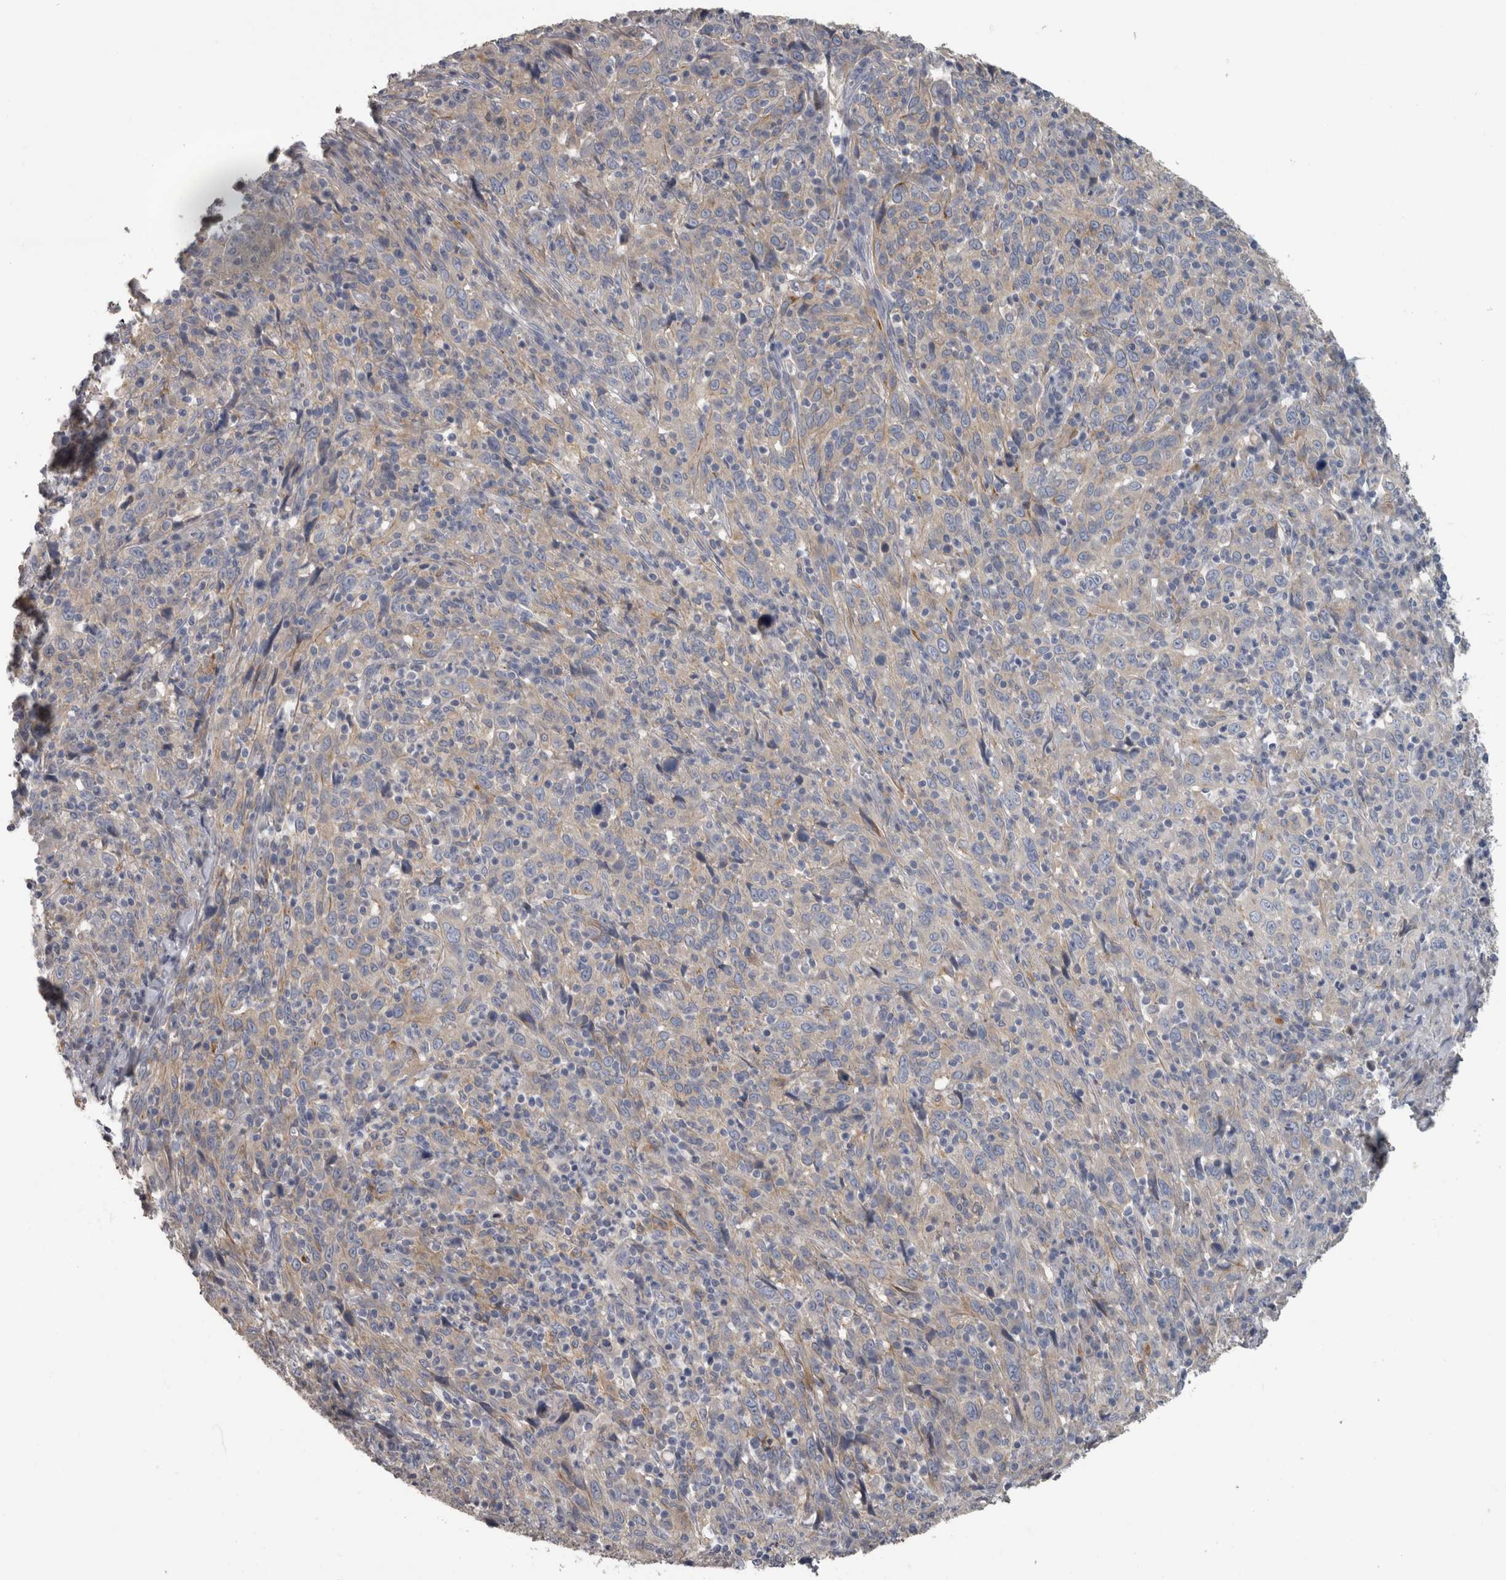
{"staining": {"intensity": "negative", "quantity": "none", "location": "none"}, "tissue": "cervical cancer", "cell_type": "Tumor cells", "image_type": "cancer", "snomed": [{"axis": "morphology", "description": "Squamous cell carcinoma, NOS"}, {"axis": "topography", "description": "Cervix"}], "caption": "High power microscopy micrograph of an immunohistochemistry (IHC) image of cervical cancer, revealing no significant staining in tumor cells.", "gene": "EFEMP2", "patient": {"sex": "female", "age": 46}}